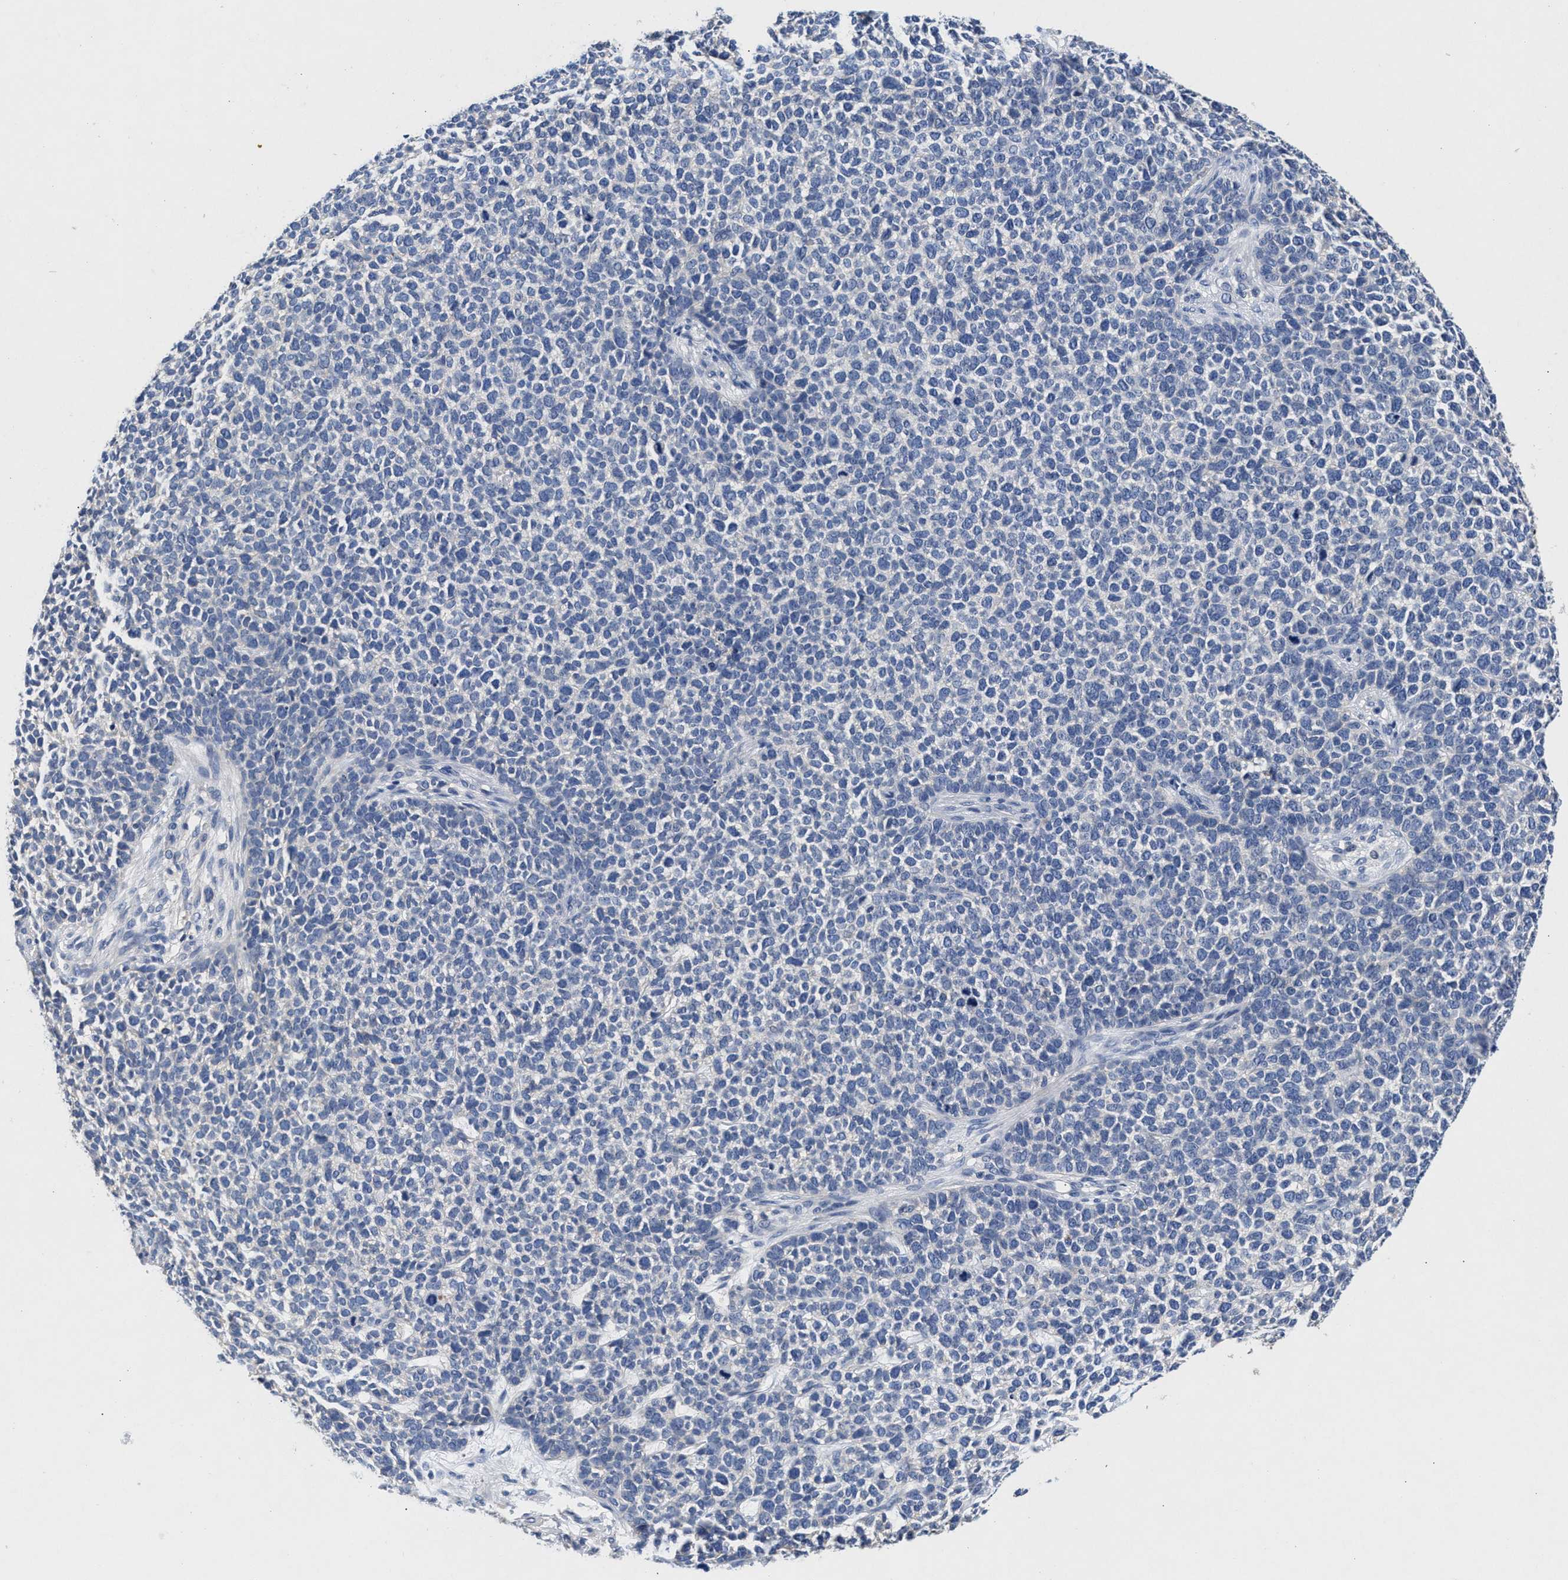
{"staining": {"intensity": "negative", "quantity": "none", "location": "none"}, "tissue": "skin cancer", "cell_type": "Tumor cells", "image_type": "cancer", "snomed": [{"axis": "morphology", "description": "Basal cell carcinoma"}, {"axis": "topography", "description": "Skin"}], "caption": "A micrograph of skin cancer stained for a protein exhibits no brown staining in tumor cells.", "gene": "GNAI3", "patient": {"sex": "female", "age": 84}}